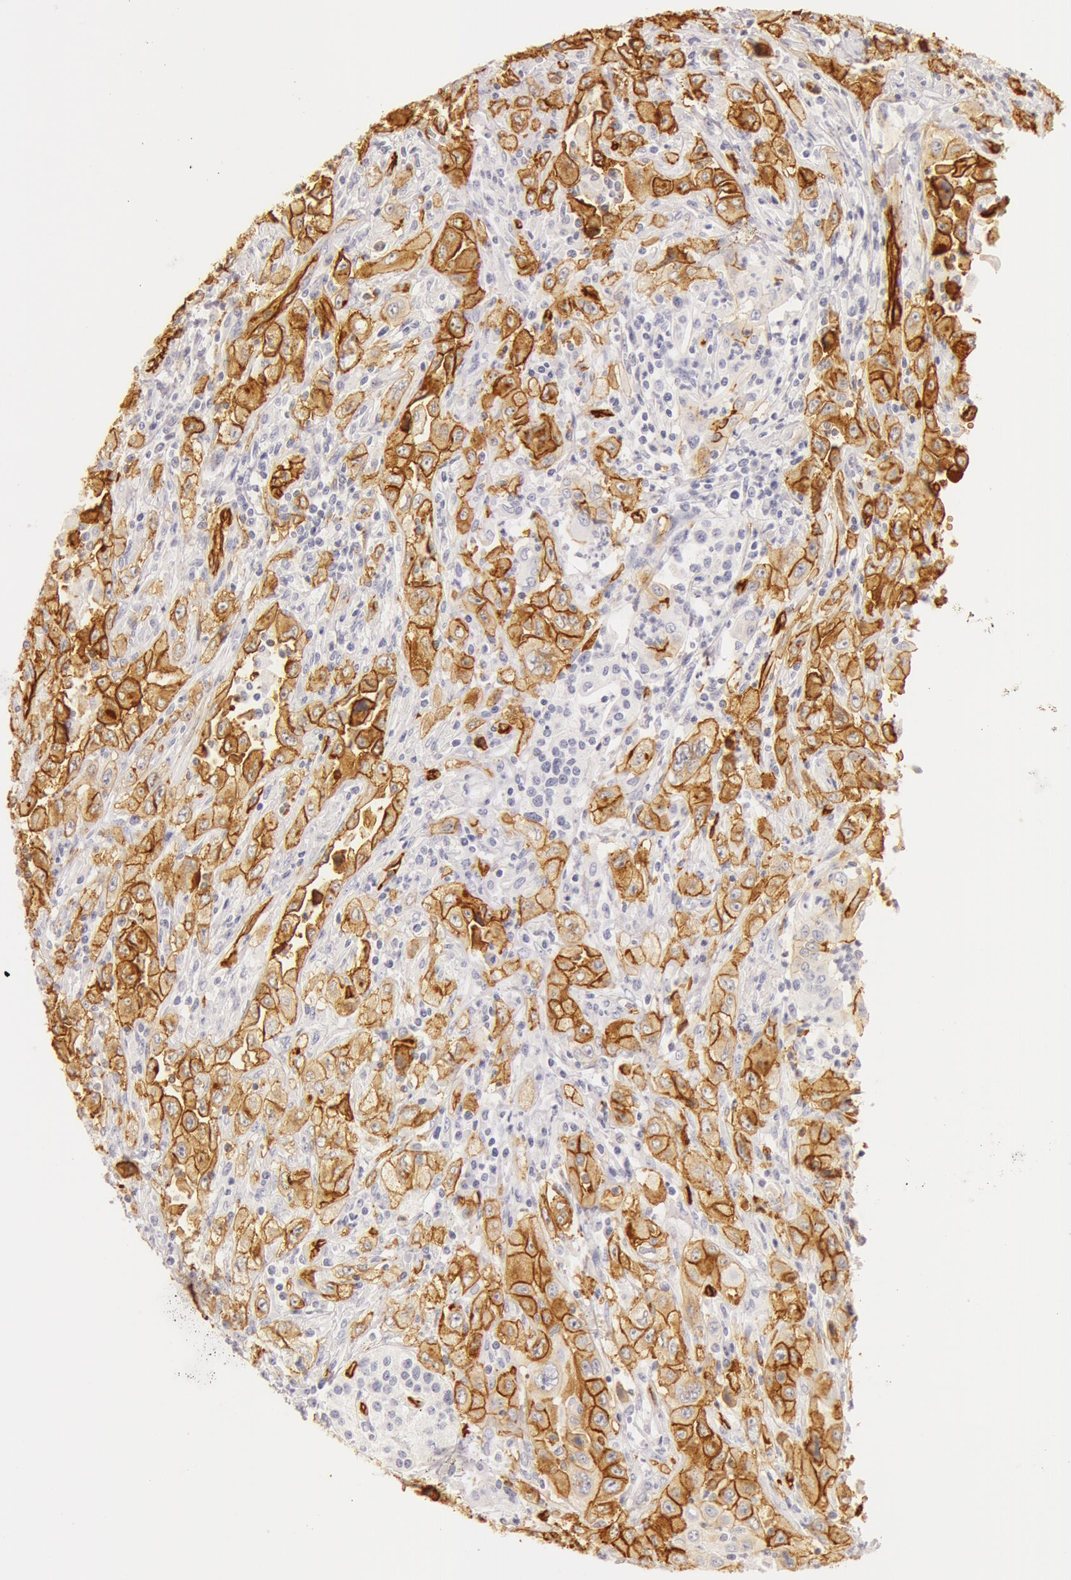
{"staining": {"intensity": "moderate", "quantity": ">75%", "location": "cytoplasmic/membranous"}, "tissue": "pancreatic cancer", "cell_type": "Tumor cells", "image_type": "cancer", "snomed": [{"axis": "morphology", "description": "Adenocarcinoma, NOS"}, {"axis": "topography", "description": "Pancreas"}], "caption": "Approximately >75% of tumor cells in human pancreatic cancer exhibit moderate cytoplasmic/membranous protein expression as visualized by brown immunohistochemical staining.", "gene": "AQP1", "patient": {"sex": "male", "age": 70}}